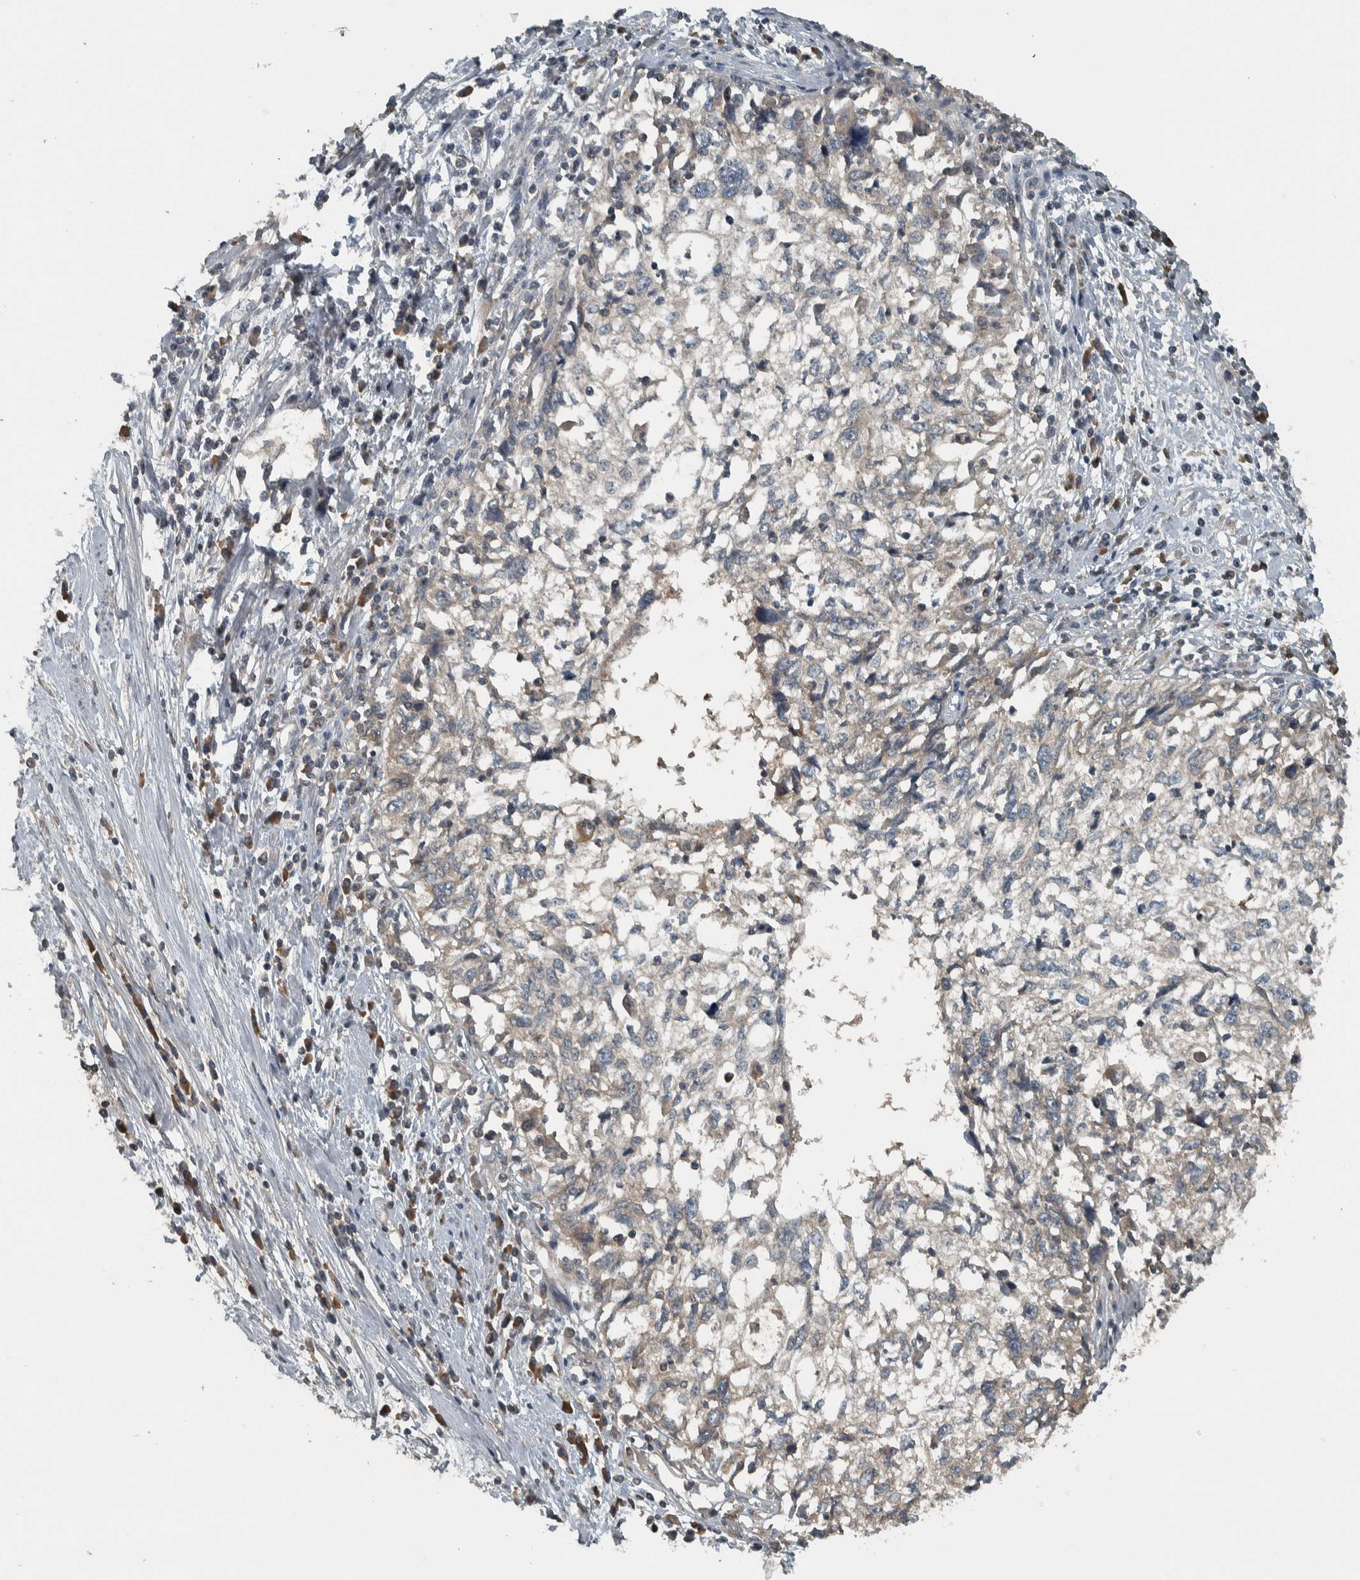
{"staining": {"intensity": "weak", "quantity": "<25%", "location": "cytoplasmic/membranous"}, "tissue": "cervical cancer", "cell_type": "Tumor cells", "image_type": "cancer", "snomed": [{"axis": "morphology", "description": "Squamous cell carcinoma, NOS"}, {"axis": "topography", "description": "Cervix"}], "caption": "High power microscopy micrograph of an immunohistochemistry histopathology image of squamous cell carcinoma (cervical), revealing no significant staining in tumor cells.", "gene": "CLCN2", "patient": {"sex": "female", "age": 57}}